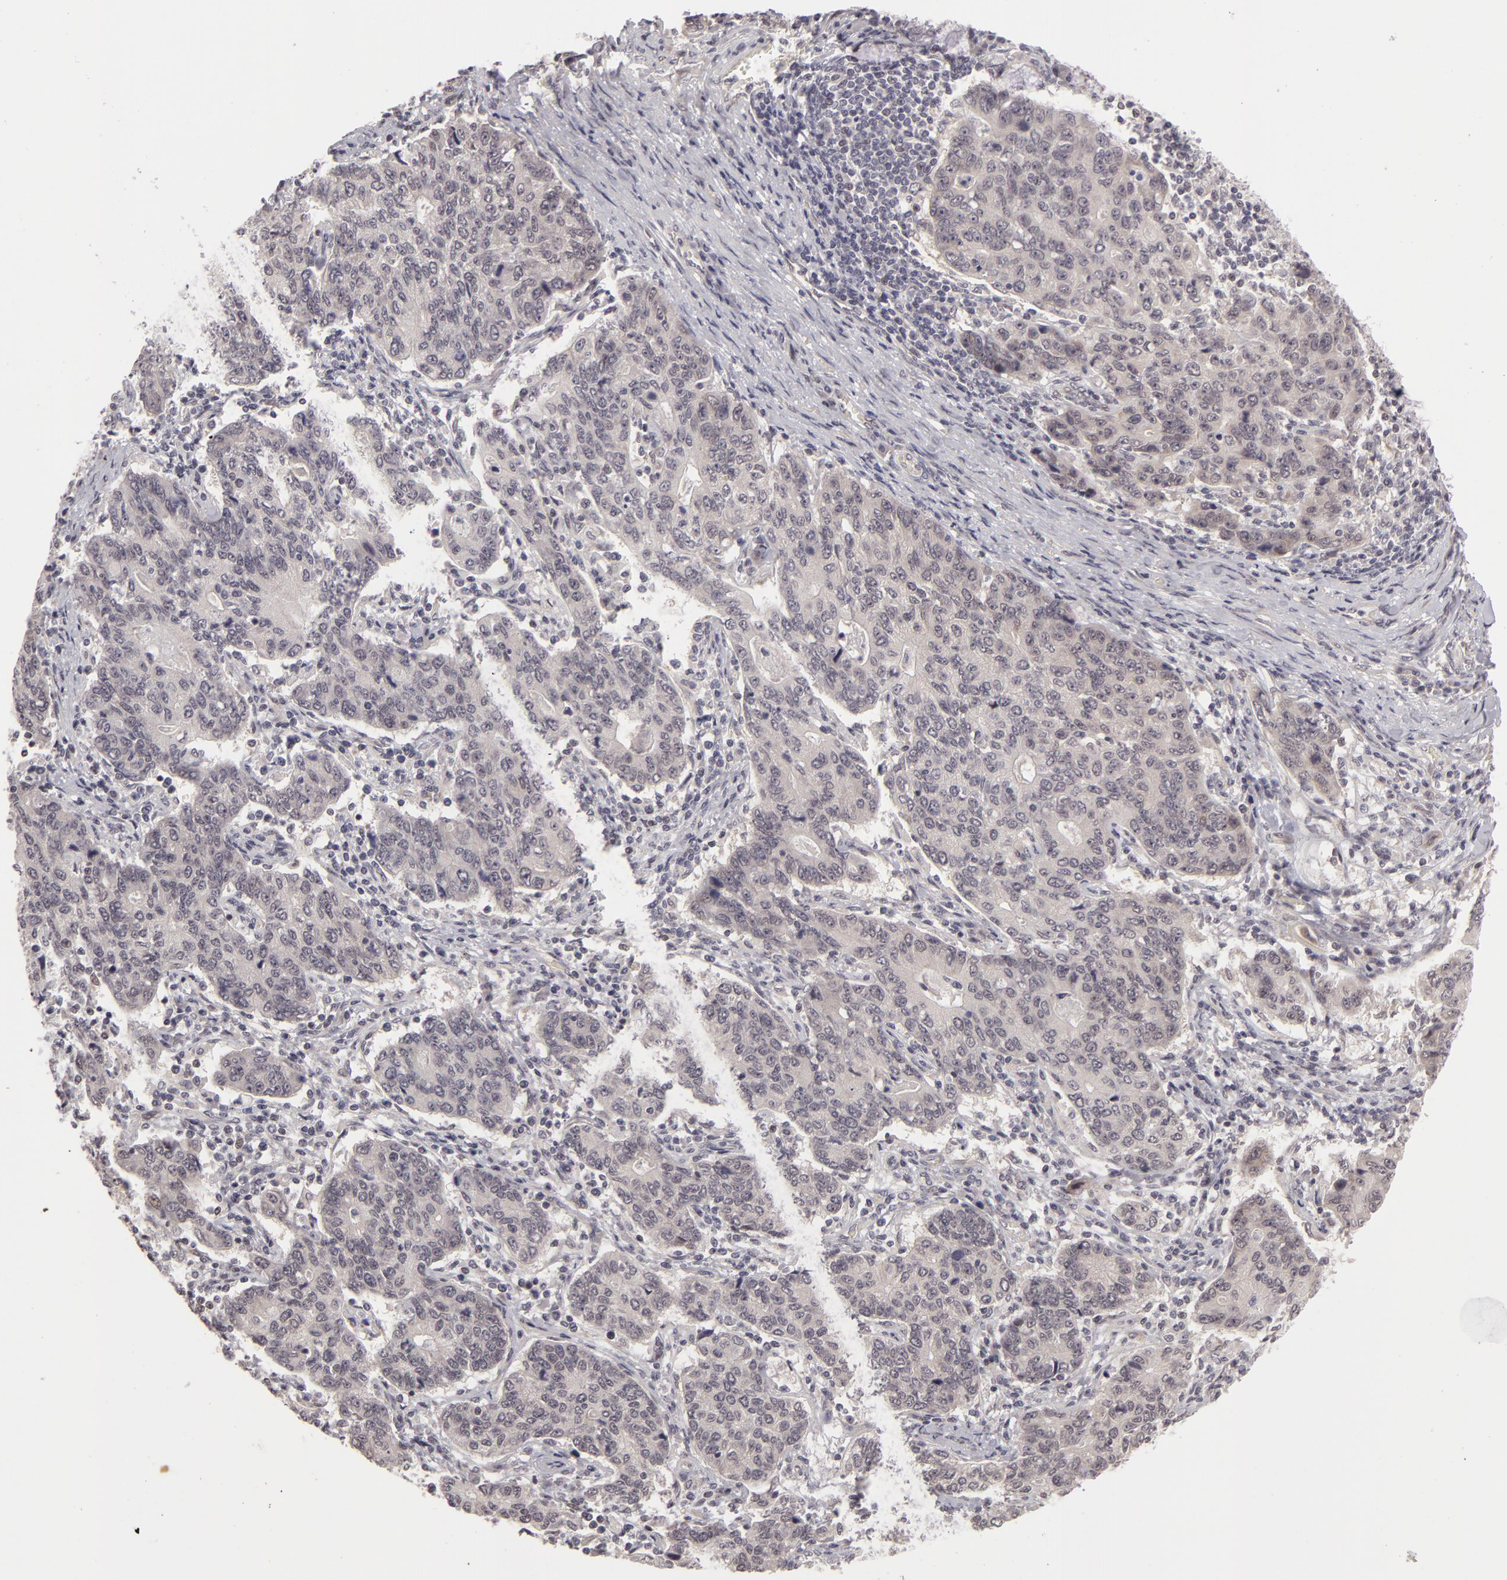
{"staining": {"intensity": "negative", "quantity": "none", "location": "none"}, "tissue": "stomach cancer", "cell_type": "Tumor cells", "image_type": "cancer", "snomed": [{"axis": "morphology", "description": "Adenocarcinoma, NOS"}, {"axis": "topography", "description": "Esophagus"}, {"axis": "topography", "description": "Stomach"}], "caption": "High power microscopy image of an immunohistochemistry image of stomach cancer, revealing no significant positivity in tumor cells.", "gene": "ZNF133", "patient": {"sex": "male", "age": 74}}